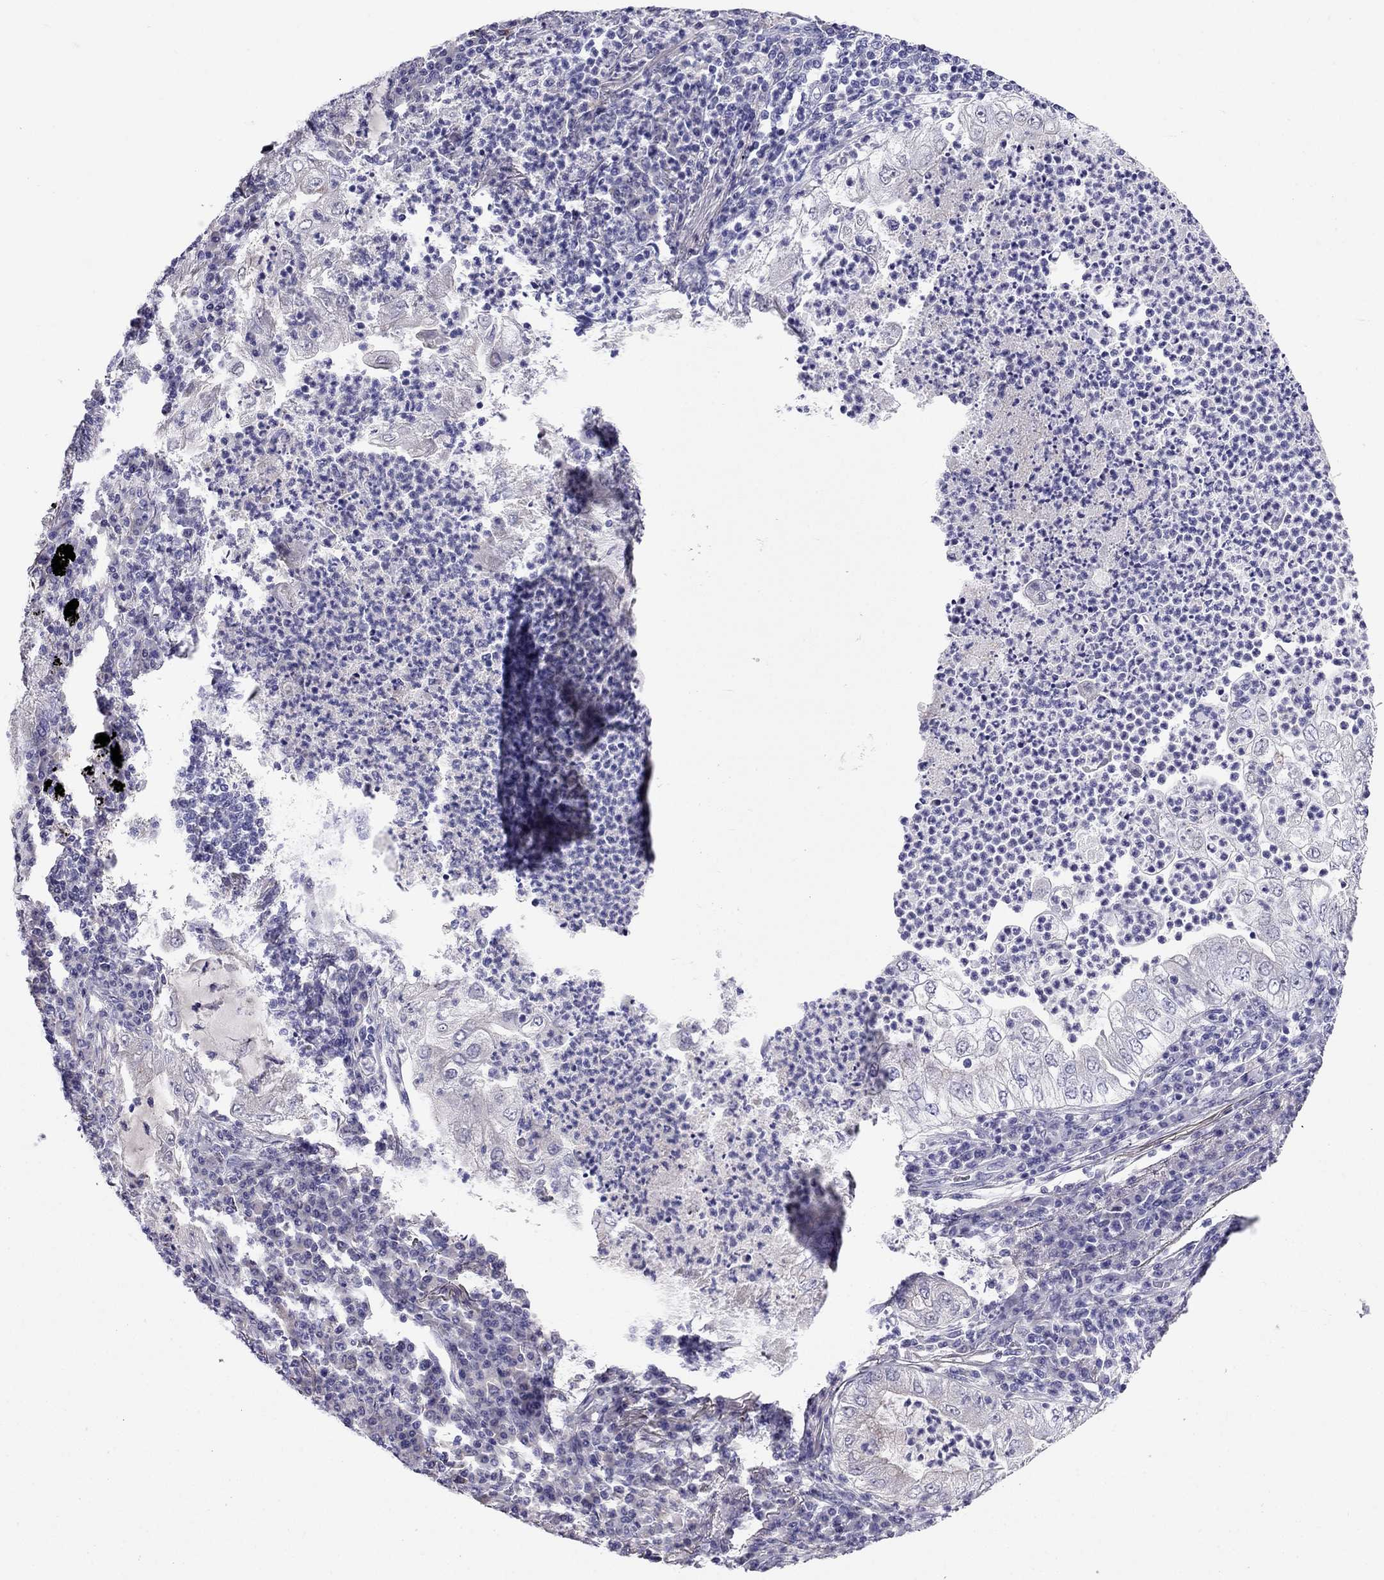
{"staining": {"intensity": "negative", "quantity": "none", "location": "none"}, "tissue": "lung cancer", "cell_type": "Tumor cells", "image_type": "cancer", "snomed": [{"axis": "morphology", "description": "Adenocarcinoma, NOS"}, {"axis": "topography", "description": "Lung"}], "caption": "Tumor cells show no significant staining in lung cancer (adenocarcinoma).", "gene": "TBC1D21", "patient": {"sex": "female", "age": 73}}